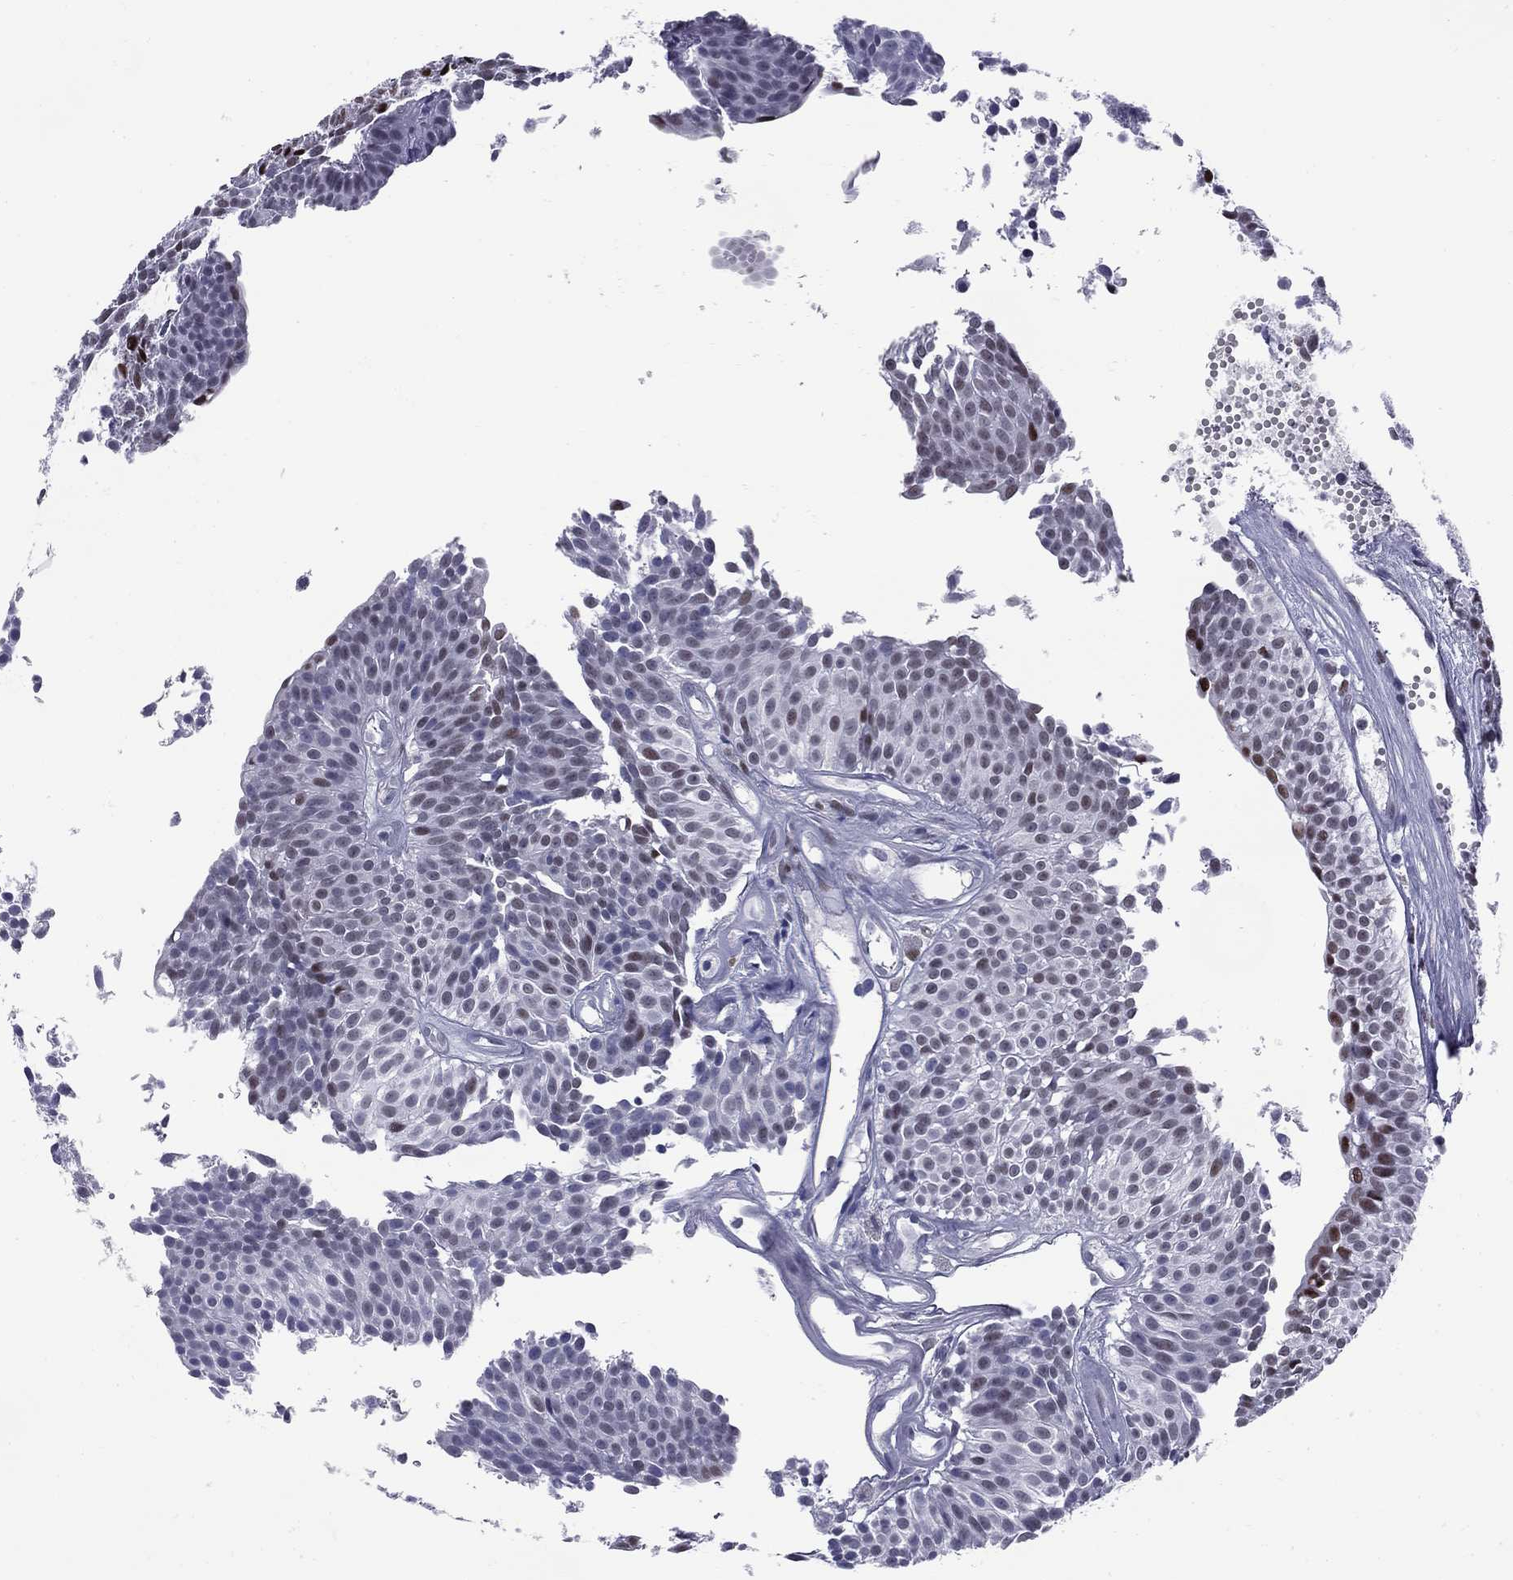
{"staining": {"intensity": "strong", "quantity": "<25%", "location": "nuclear"}, "tissue": "urothelial cancer", "cell_type": "Tumor cells", "image_type": "cancer", "snomed": [{"axis": "morphology", "description": "Urothelial carcinoma, Low grade"}, {"axis": "topography", "description": "Urinary bladder"}], "caption": "Immunohistochemical staining of human low-grade urothelial carcinoma demonstrates strong nuclear protein expression in approximately <25% of tumor cells. The staining is performed using DAB (3,3'-diaminobenzidine) brown chromogen to label protein expression. The nuclei are counter-stained blue using hematoxylin.", "gene": "PCGF3", "patient": {"sex": "male", "age": 63}}